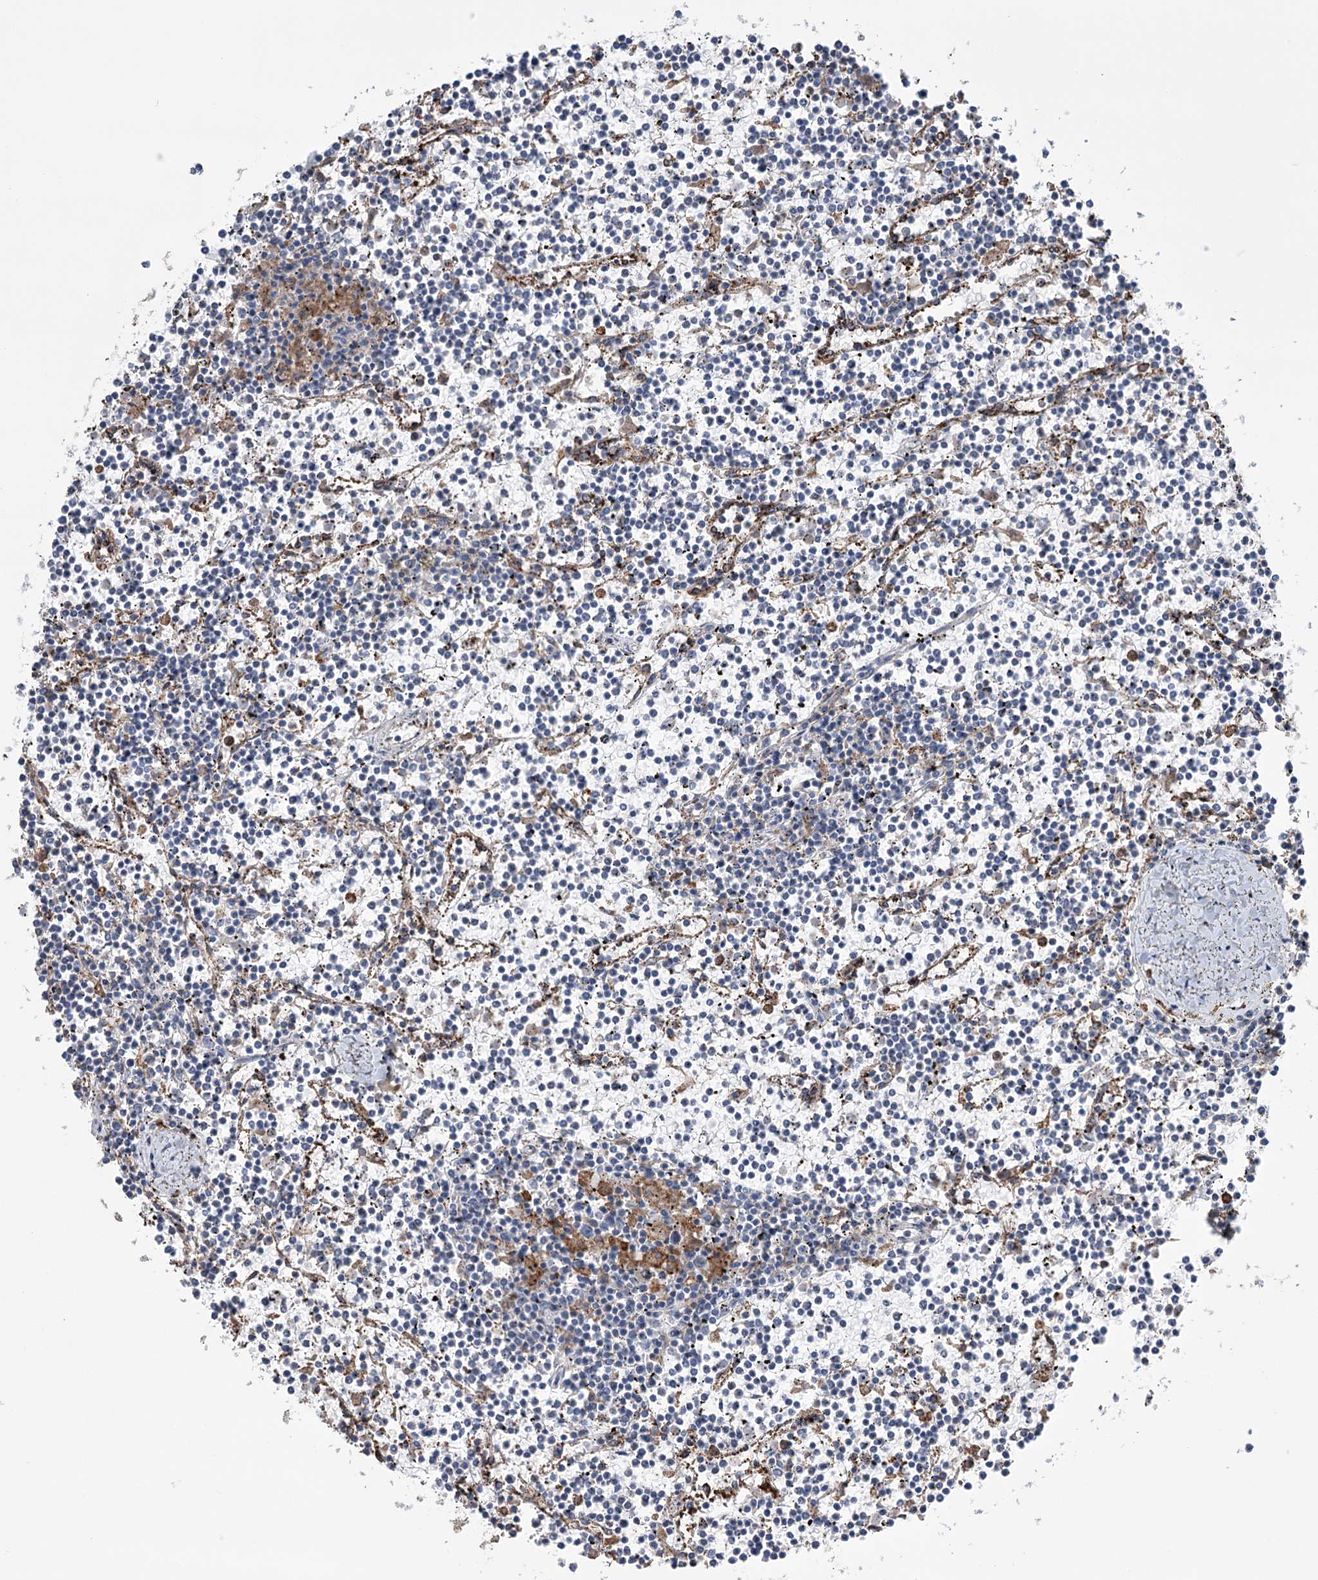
{"staining": {"intensity": "negative", "quantity": "none", "location": "none"}, "tissue": "lymphoma", "cell_type": "Tumor cells", "image_type": "cancer", "snomed": [{"axis": "morphology", "description": "Malignant lymphoma, non-Hodgkin's type, Low grade"}, {"axis": "topography", "description": "Spleen"}], "caption": "Tumor cells are negative for protein expression in human lymphoma. (Stains: DAB immunohistochemistry (IHC) with hematoxylin counter stain, Microscopy: brightfield microscopy at high magnification).", "gene": "TRIM71", "patient": {"sex": "female", "age": 19}}